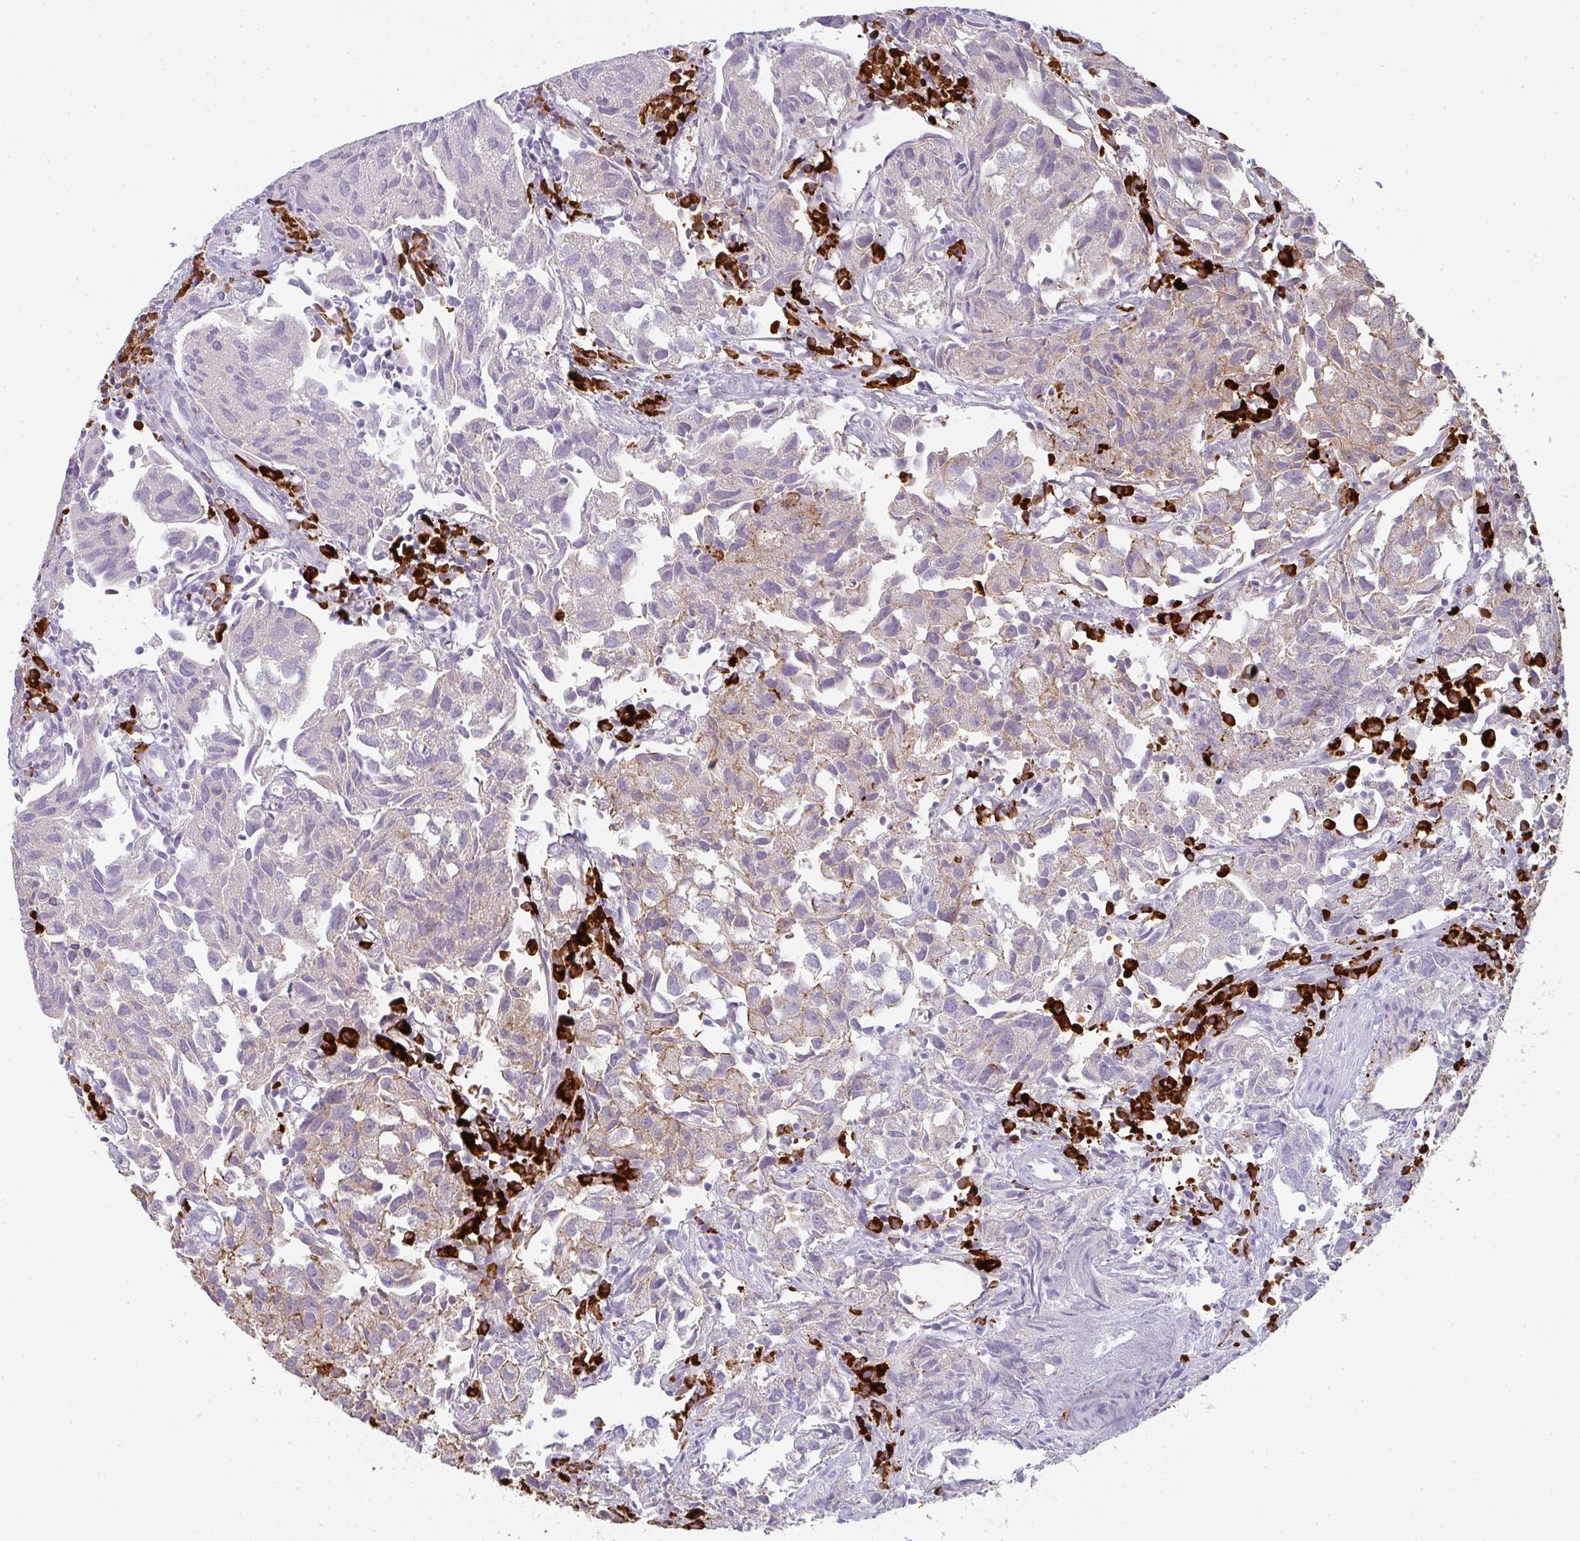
{"staining": {"intensity": "weak", "quantity": "25%-75%", "location": "cytoplasmic/membranous"}, "tissue": "urothelial cancer", "cell_type": "Tumor cells", "image_type": "cancer", "snomed": [{"axis": "morphology", "description": "Urothelial carcinoma, High grade"}, {"axis": "topography", "description": "Urinary bladder"}], "caption": "A brown stain shows weak cytoplasmic/membranous expression of a protein in urothelial carcinoma (high-grade) tumor cells.", "gene": "CACNA1S", "patient": {"sex": "female", "age": 75}}